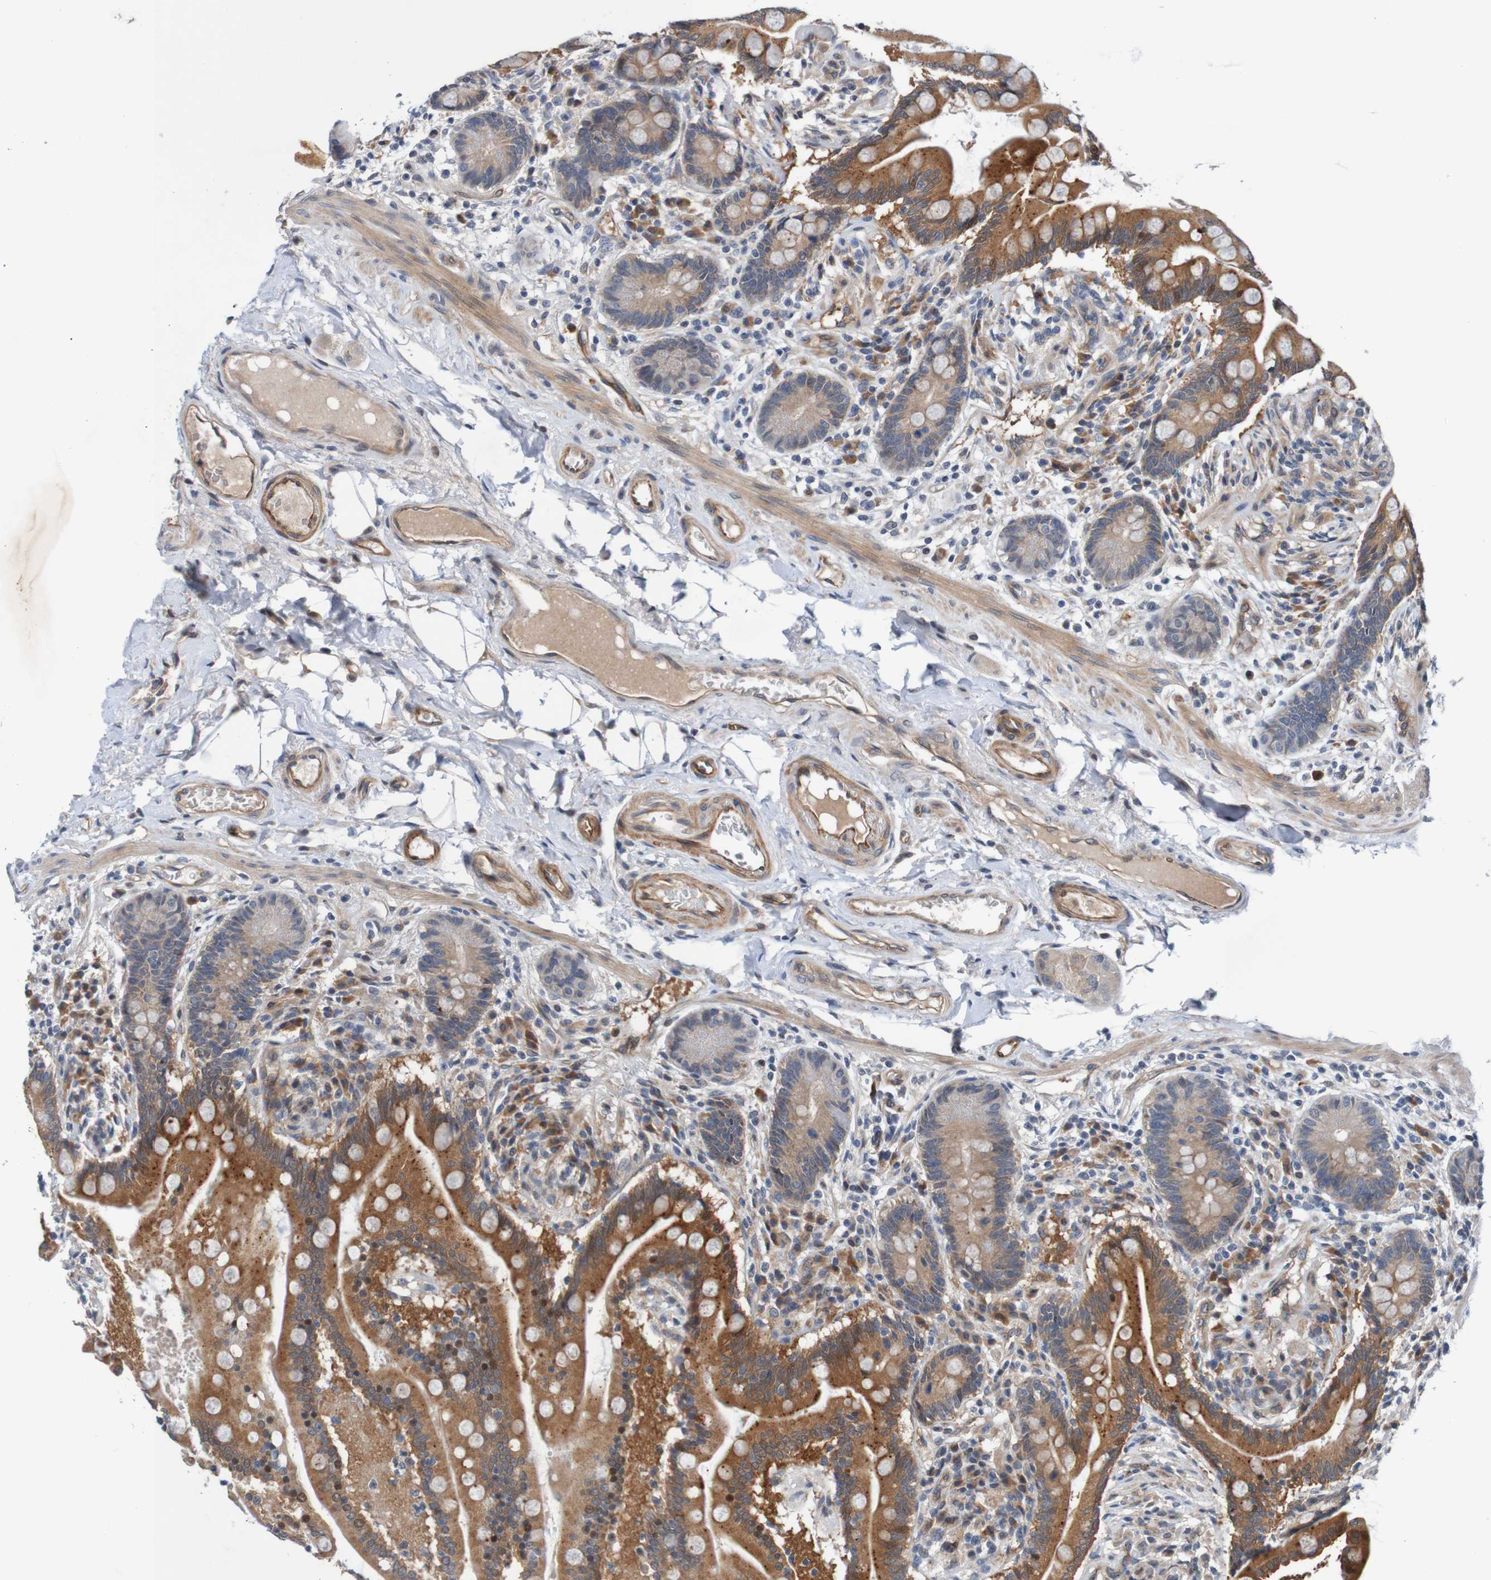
{"staining": {"intensity": "moderate", "quantity": ">75%", "location": "cytoplasmic/membranous"}, "tissue": "colon", "cell_type": "Endothelial cells", "image_type": "normal", "snomed": [{"axis": "morphology", "description": "Normal tissue, NOS"}, {"axis": "topography", "description": "Colon"}], "caption": "Benign colon shows moderate cytoplasmic/membranous staining in about >75% of endothelial cells, visualized by immunohistochemistry.", "gene": "CPED1", "patient": {"sex": "male", "age": 73}}